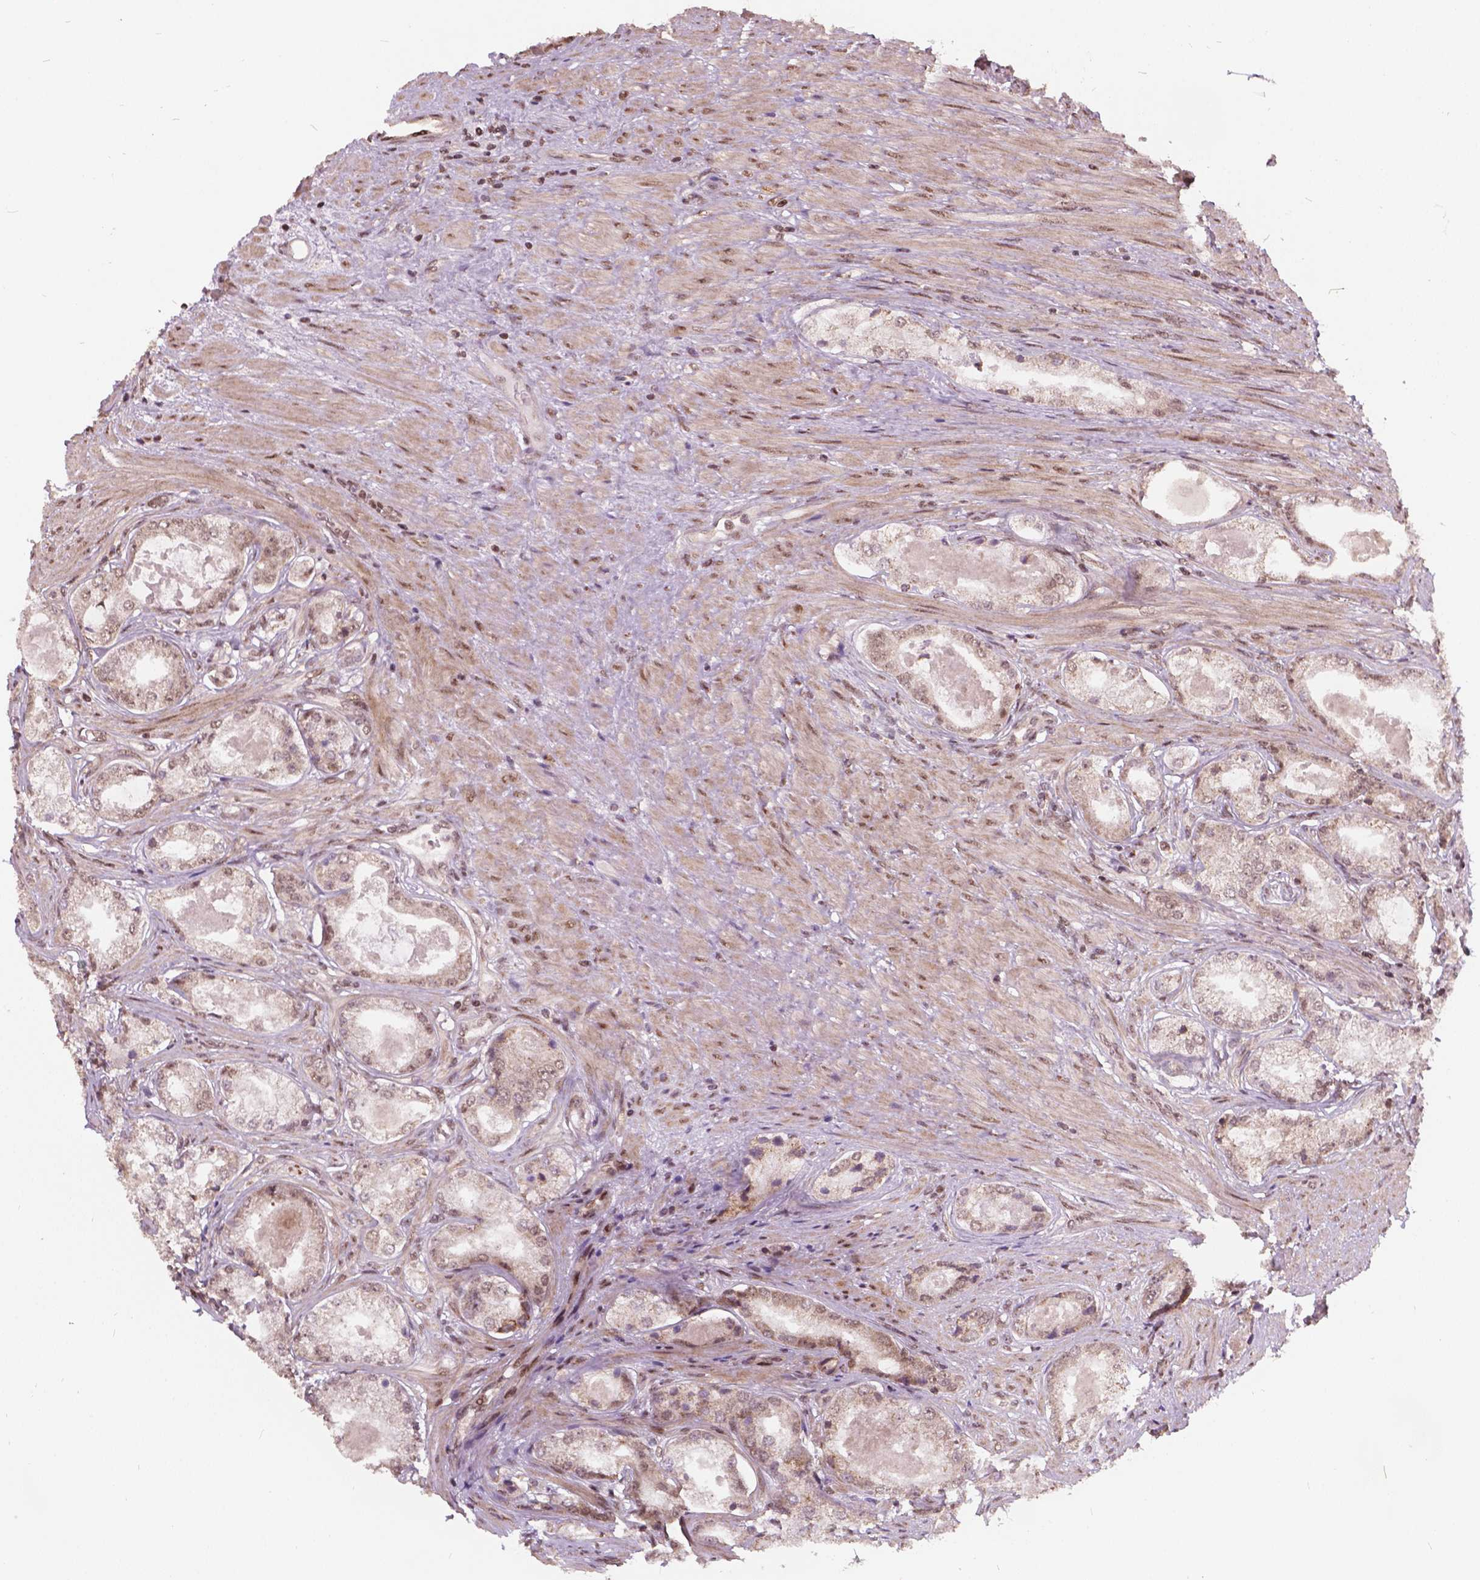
{"staining": {"intensity": "weak", "quantity": ">75%", "location": "cytoplasmic/membranous,nuclear"}, "tissue": "prostate cancer", "cell_type": "Tumor cells", "image_type": "cancer", "snomed": [{"axis": "morphology", "description": "Adenocarcinoma, Low grade"}, {"axis": "topography", "description": "Prostate"}], "caption": "Prostate cancer (low-grade adenocarcinoma) stained with a brown dye reveals weak cytoplasmic/membranous and nuclear positive staining in approximately >75% of tumor cells.", "gene": "GPS2", "patient": {"sex": "male", "age": 68}}